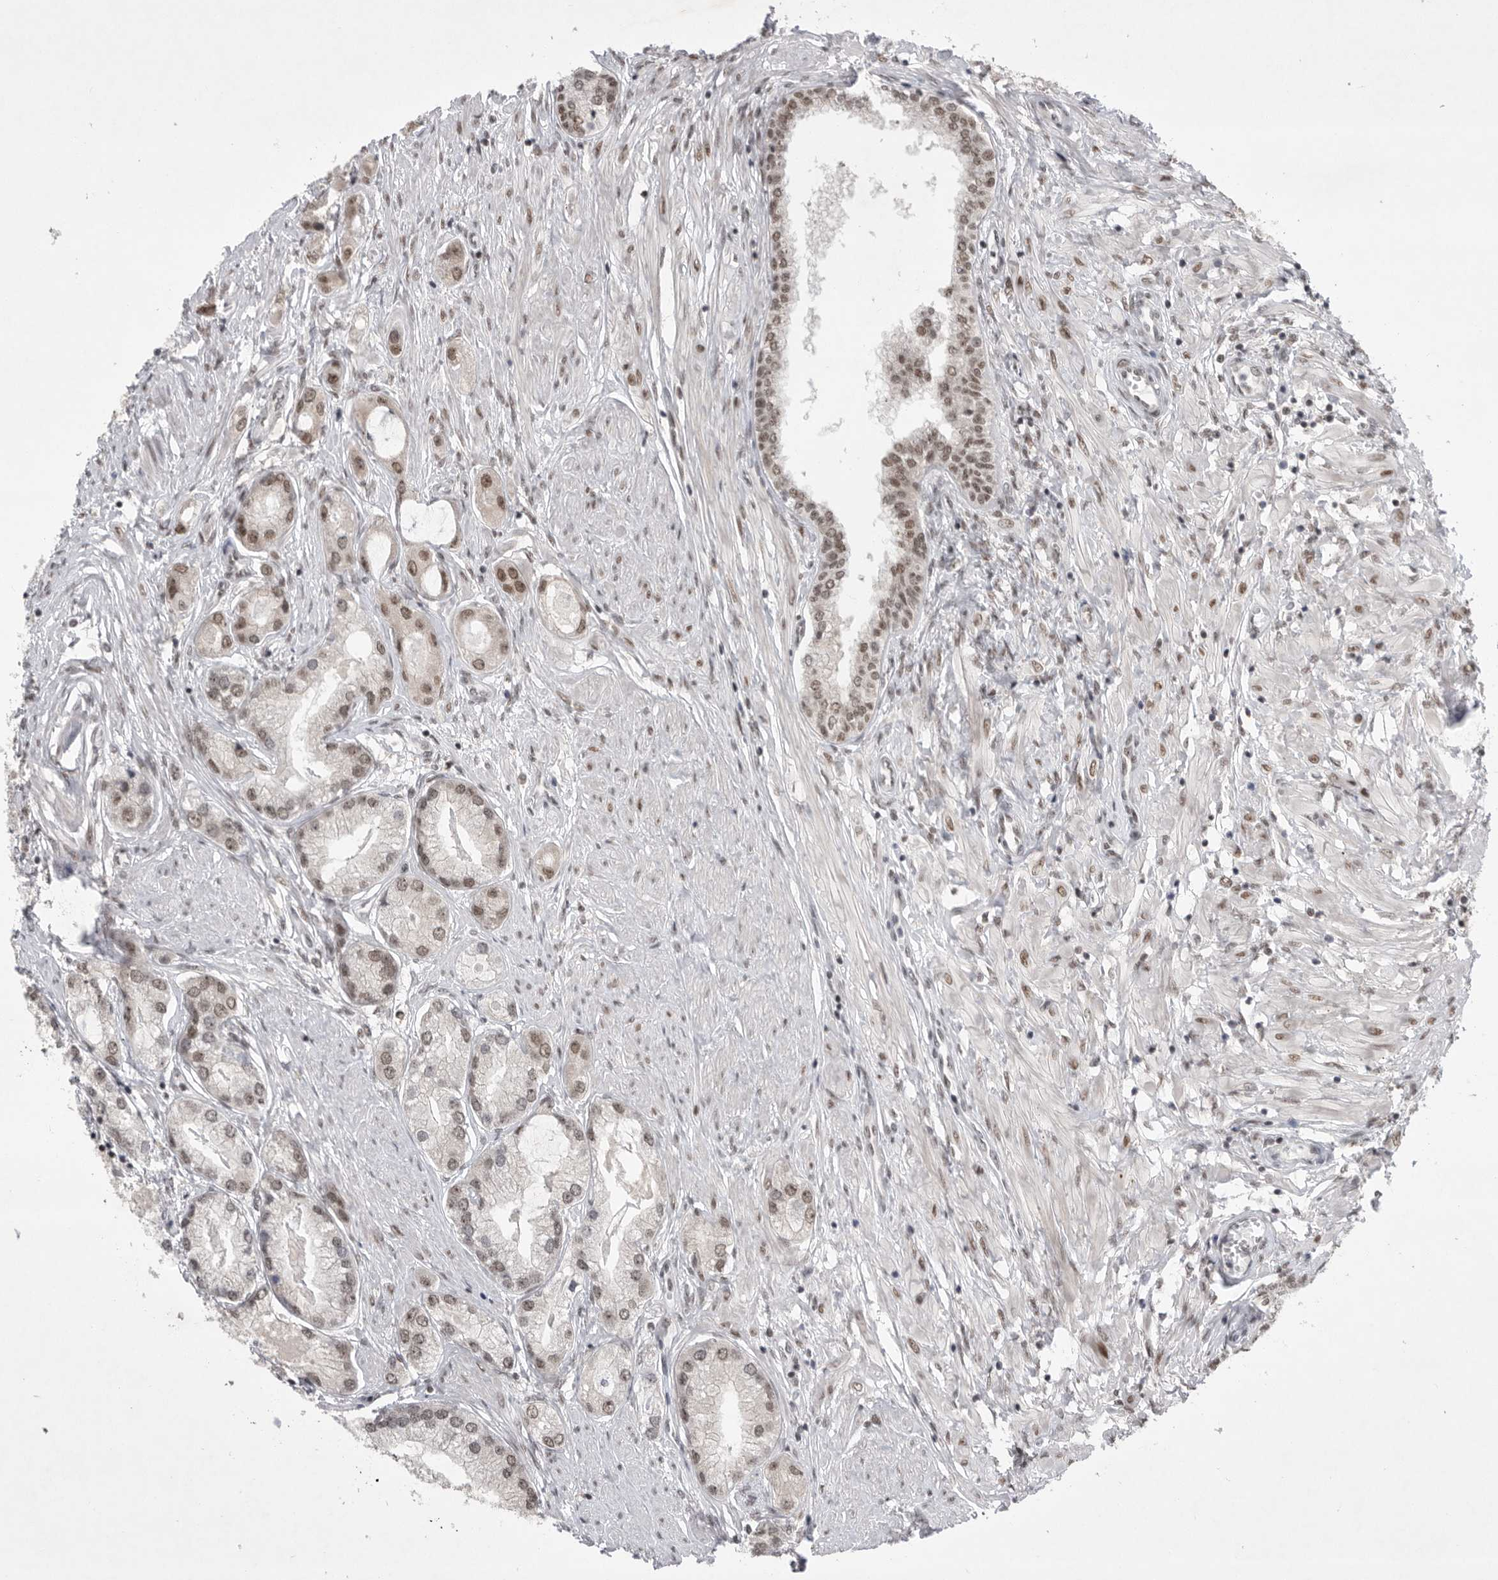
{"staining": {"intensity": "weak", "quantity": "25%-75%", "location": "nuclear"}, "tissue": "prostate cancer", "cell_type": "Tumor cells", "image_type": "cancer", "snomed": [{"axis": "morphology", "description": "Adenocarcinoma, Low grade"}, {"axis": "topography", "description": "Prostate"}], "caption": "Tumor cells display low levels of weak nuclear staining in approximately 25%-75% of cells in prostate cancer.", "gene": "ZNF830", "patient": {"sex": "male", "age": 62}}